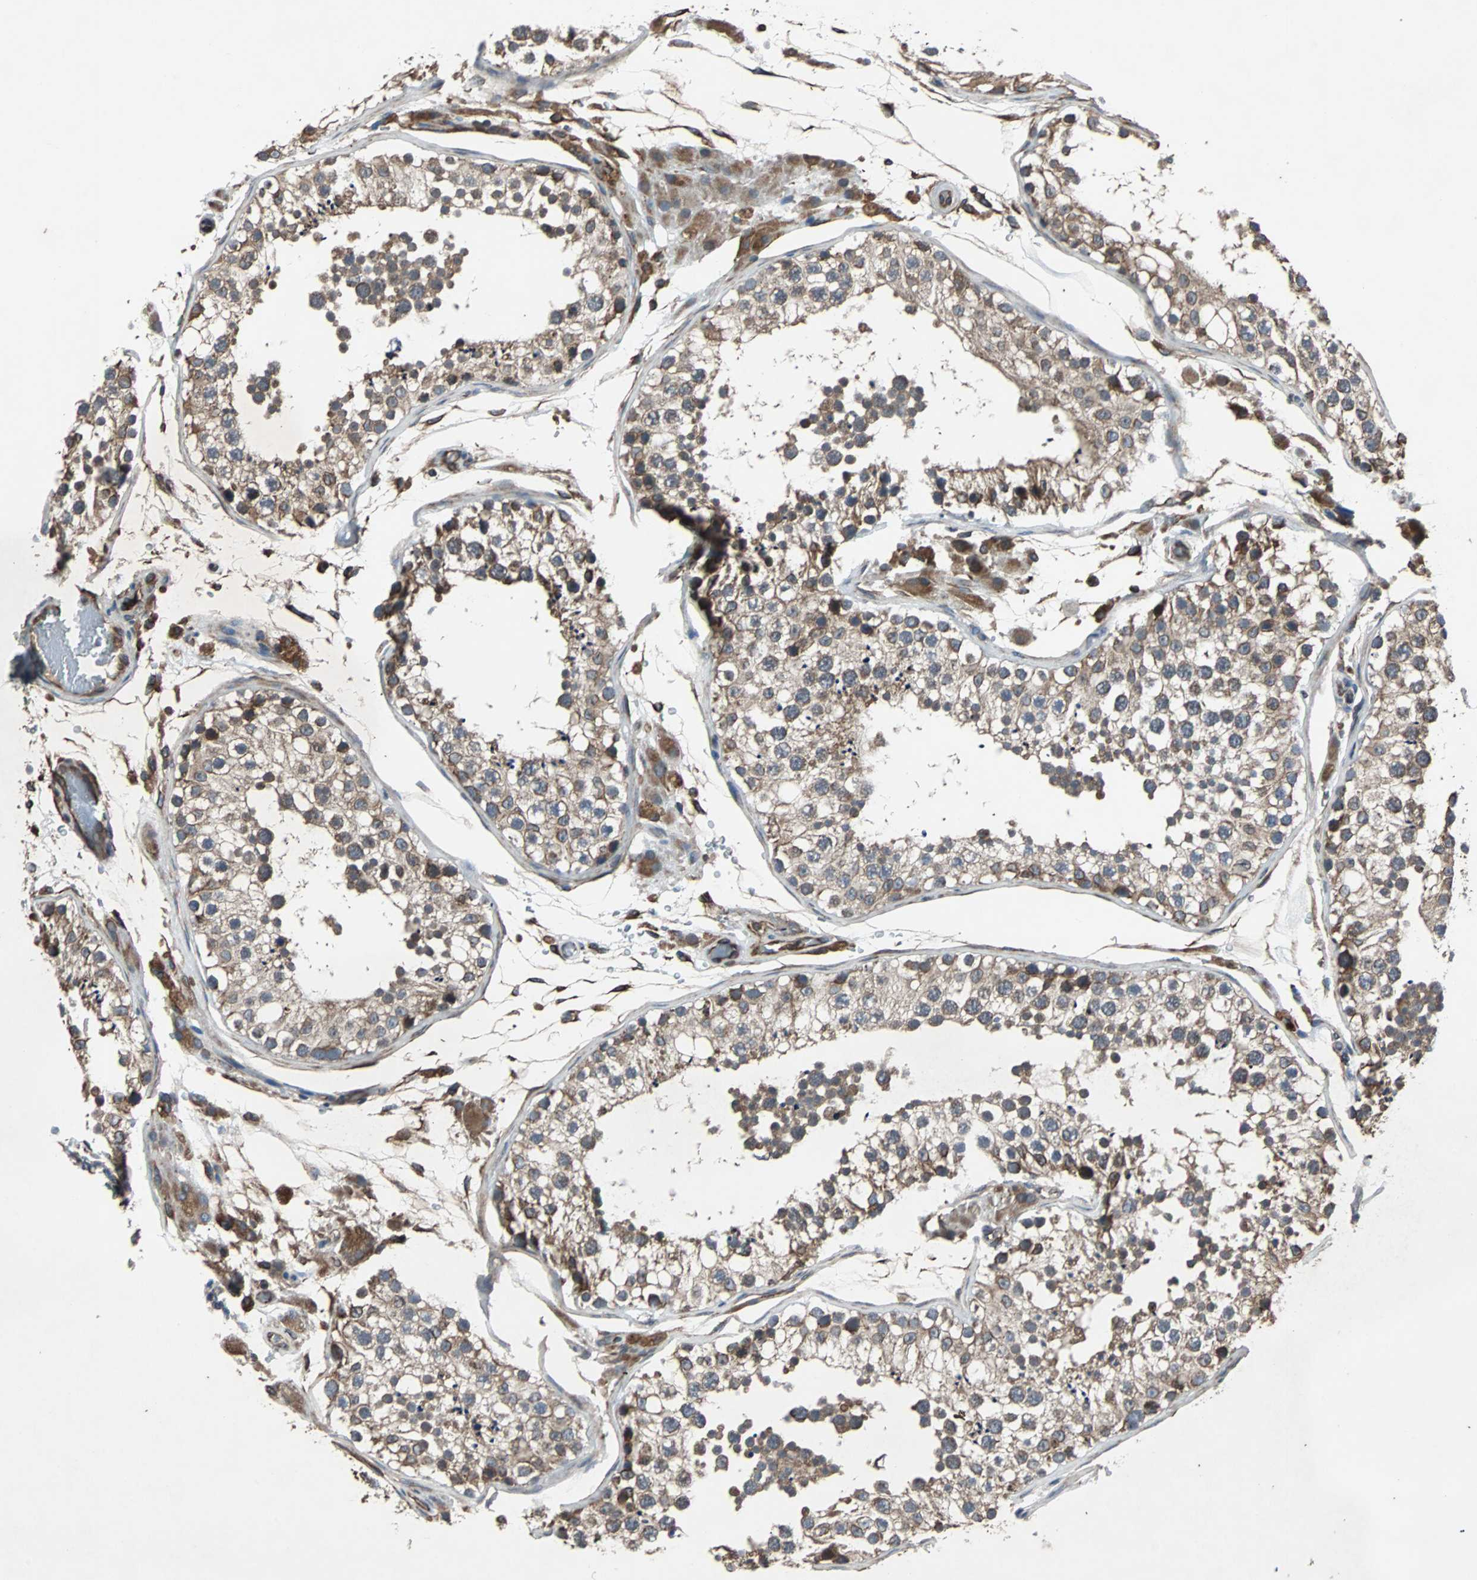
{"staining": {"intensity": "moderate", "quantity": ">75%", "location": "cytoplasmic/membranous"}, "tissue": "testis", "cell_type": "Cells in seminiferous ducts", "image_type": "normal", "snomed": [{"axis": "morphology", "description": "Normal tissue, NOS"}, {"axis": "topography", "description": "Testis"}], "caption": "Immunohistochemical staining of unremarkable human testis displays moderate cytoplasmic/membranous protein positivity in approximately >75% of cells in seminiferous ducts.", "gene": "ACTR3", "patient": {"sex": "male", "age": 26}}